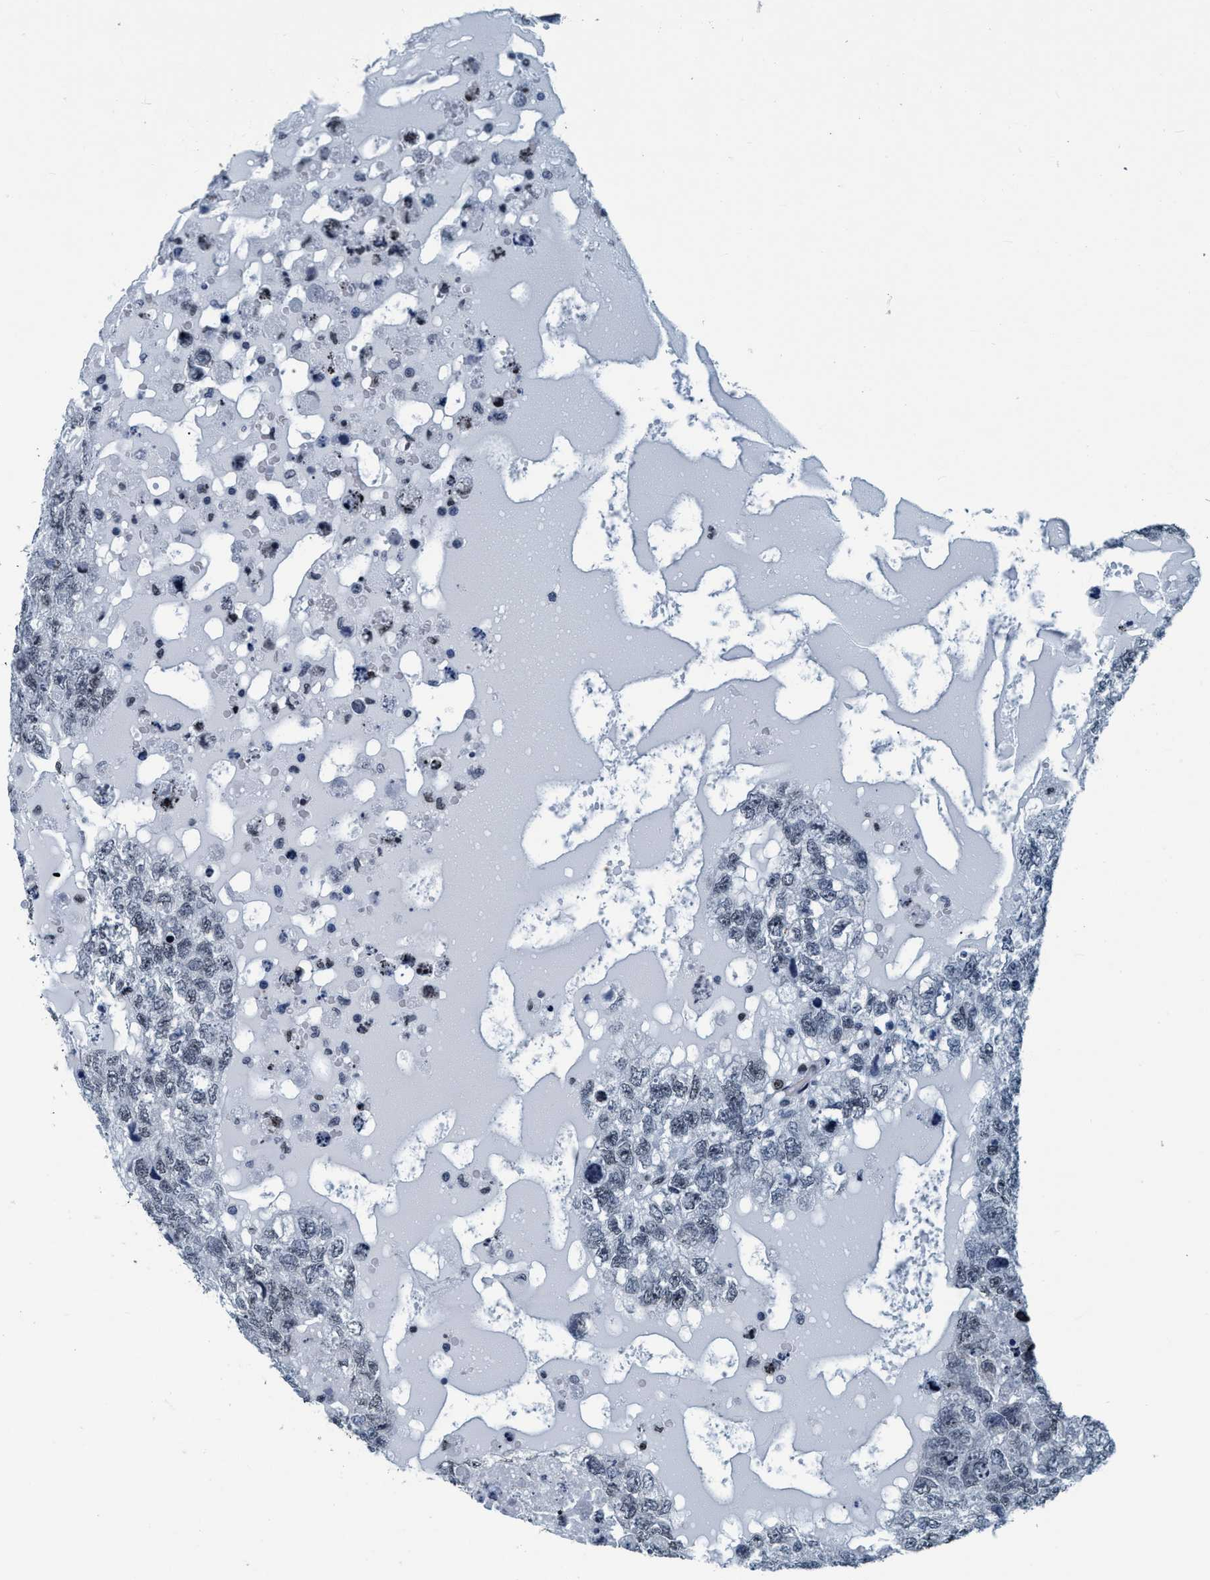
{"staining": {"intensity": "negative", "quantity": "none", "location": "none"}, "tissue": "testis cancer", "cell_type": "Tumor cells", "image_type": "cancer", "snomed": [{"axis": "morphology", "description": "Carcinoma, Embryonal, NOS"}, {"axis": "topography", "description": "Testis"}], "caption": "DAB immunohistochemical staining of embryonal carcinoma (testis) reveals no significant expression in tumor cells.", "gene": "CCNE2", "patient": {"sex": "male", "age": 36}}